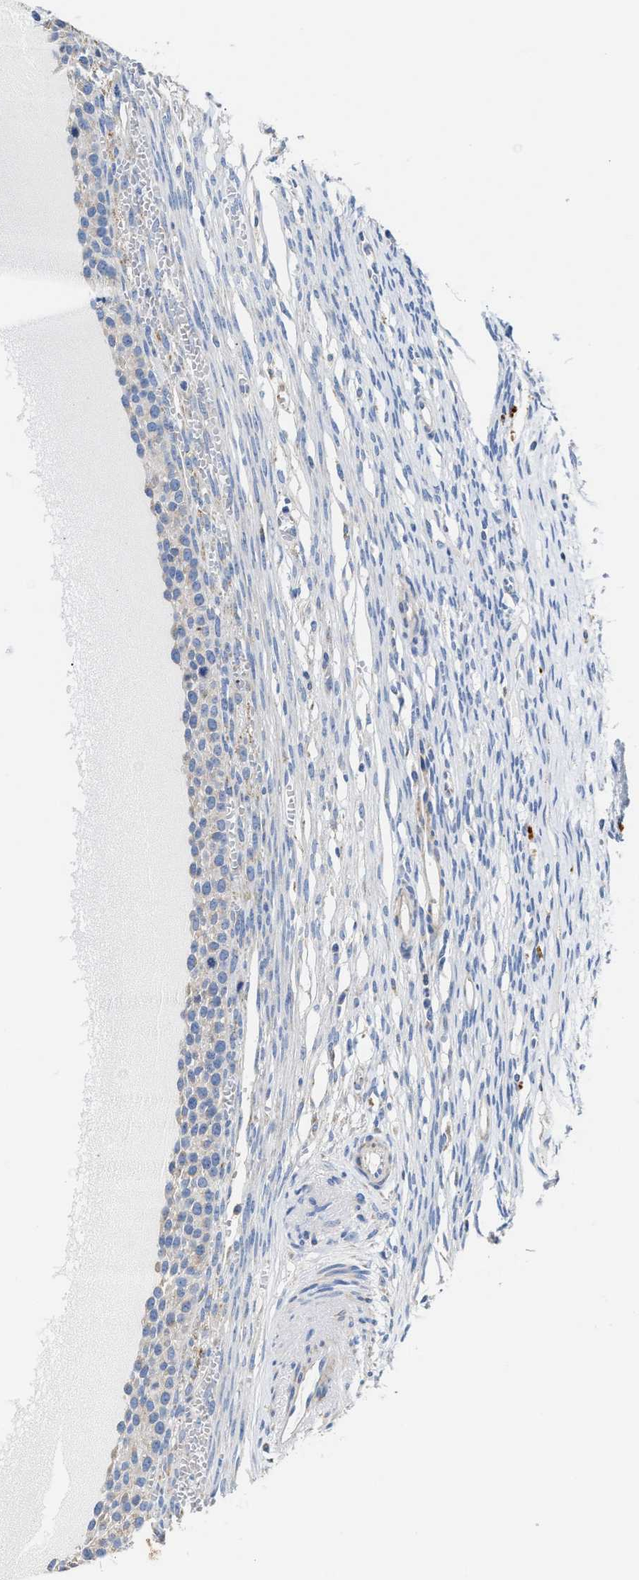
{"staining": {"intensity": "moderate", "quantity": "25%-75%", "location": "cytoplasmic/membranous"}, "tissue": "ovary", "cell_type": "Follicle cells", "image_type": "normal", "snomed": [{"axis": "morphology", "description": "Normal tissue, NOS"}, {"axis": "topography", "description": "Ovary"}], "caption": "A medium amount of moderate cytoplasmic/membranous expression is appreciated in approximately 25%-75% of follicle cells in benign ovary. The protein is shown in brown color, while the nuclei are stained blue.", "gene": "ACADVL", "patient": {"sex": "female", "age": 33}}